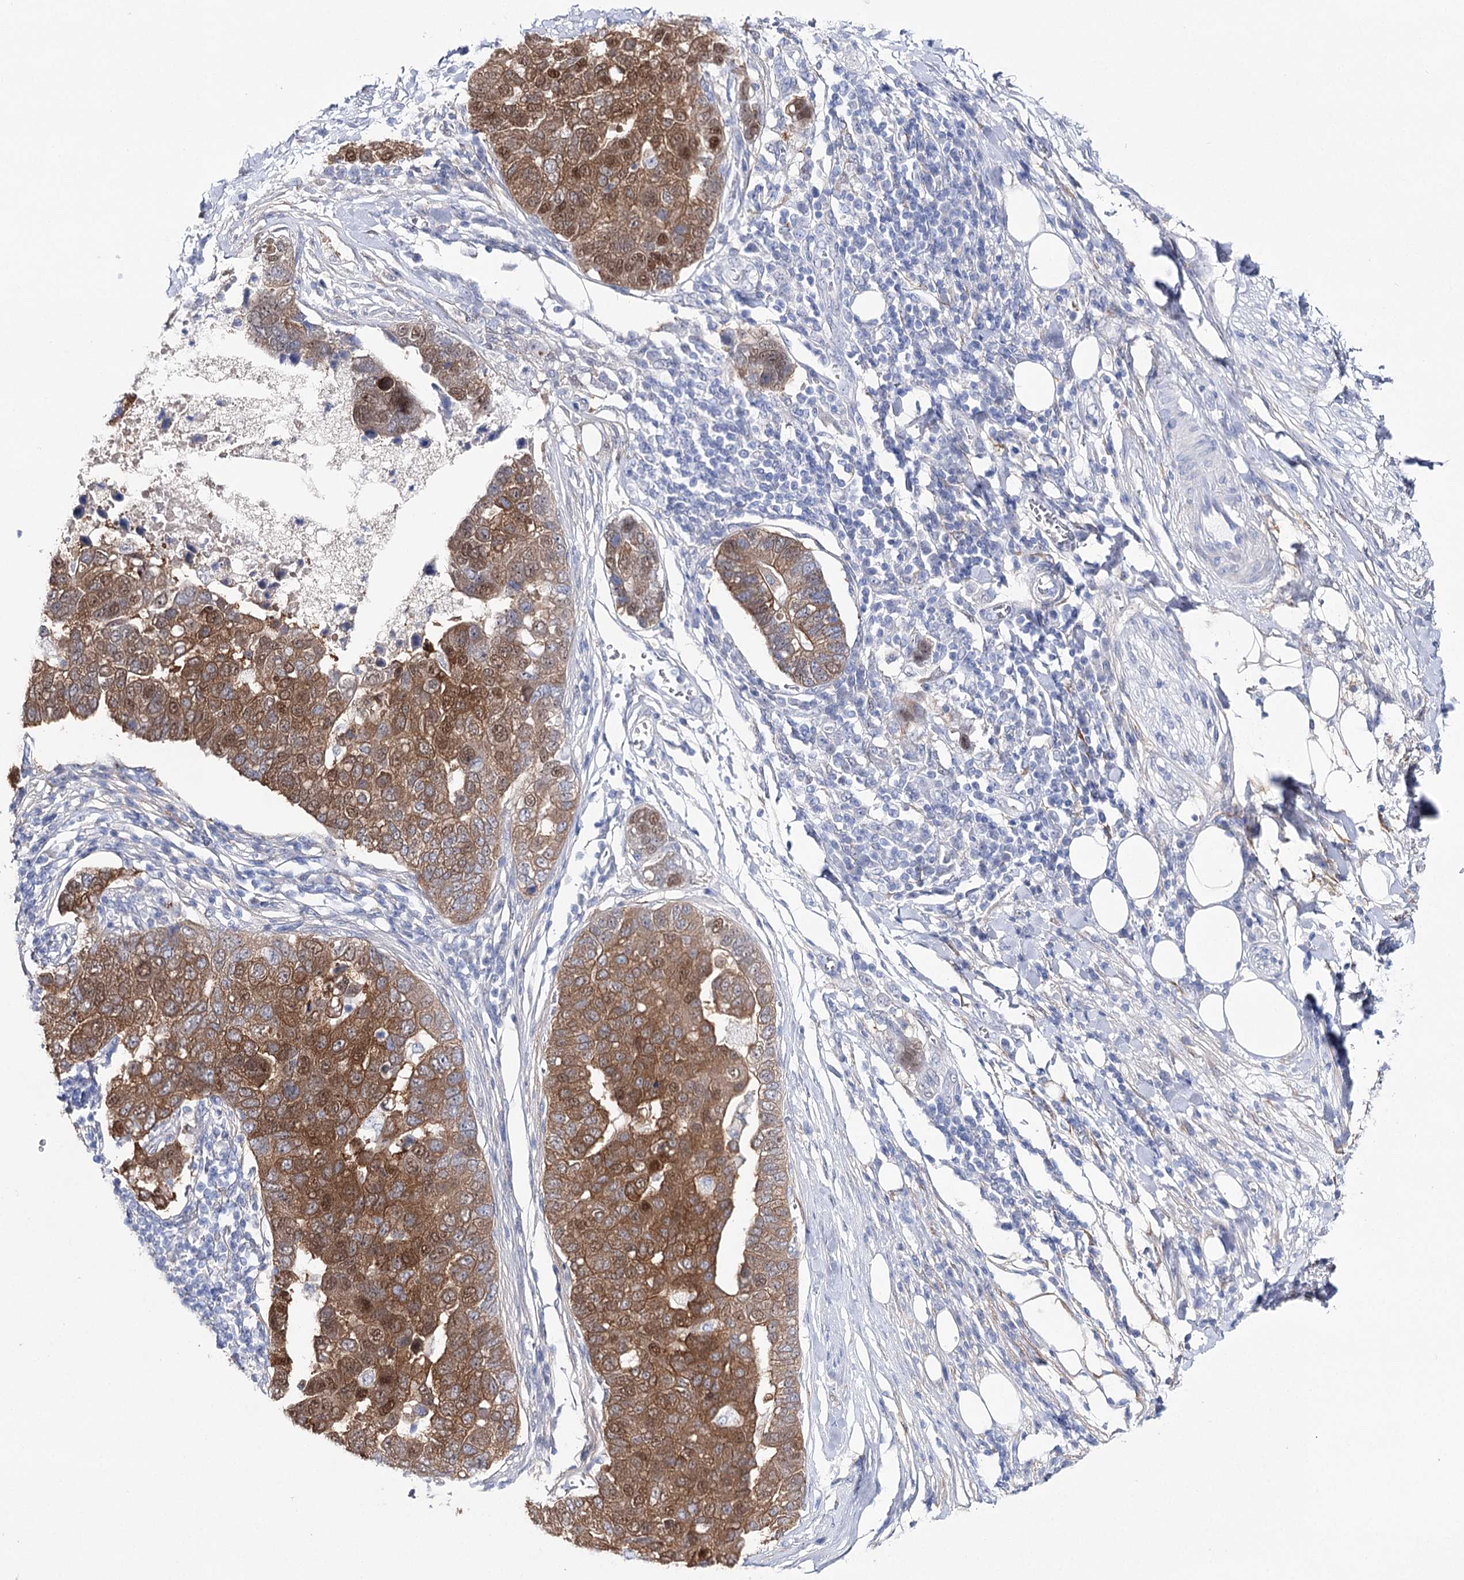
{"staining": {"intensity": "moderate", "quantity": ">75%", "location": "cytoplasmic/membranous,nuclear"}, "tissue": "pancreatic cancer", "cell_type": "Tumor cells", "image_type": "cancer", "snomed": [{"axis": "morphology", "description": "Adenocarcinoma, NOS"}, {"axis": "topography", "description": "Pancreas"}], "caption": "Brown immunohistochemical staining in pancreatic cancer exhibits moderate cytoplasmic/membranous and nuclear positivity in about >75% of tumor cells.", "gene": "UGDH", "patient": {"sex": "female", "age": 61}}